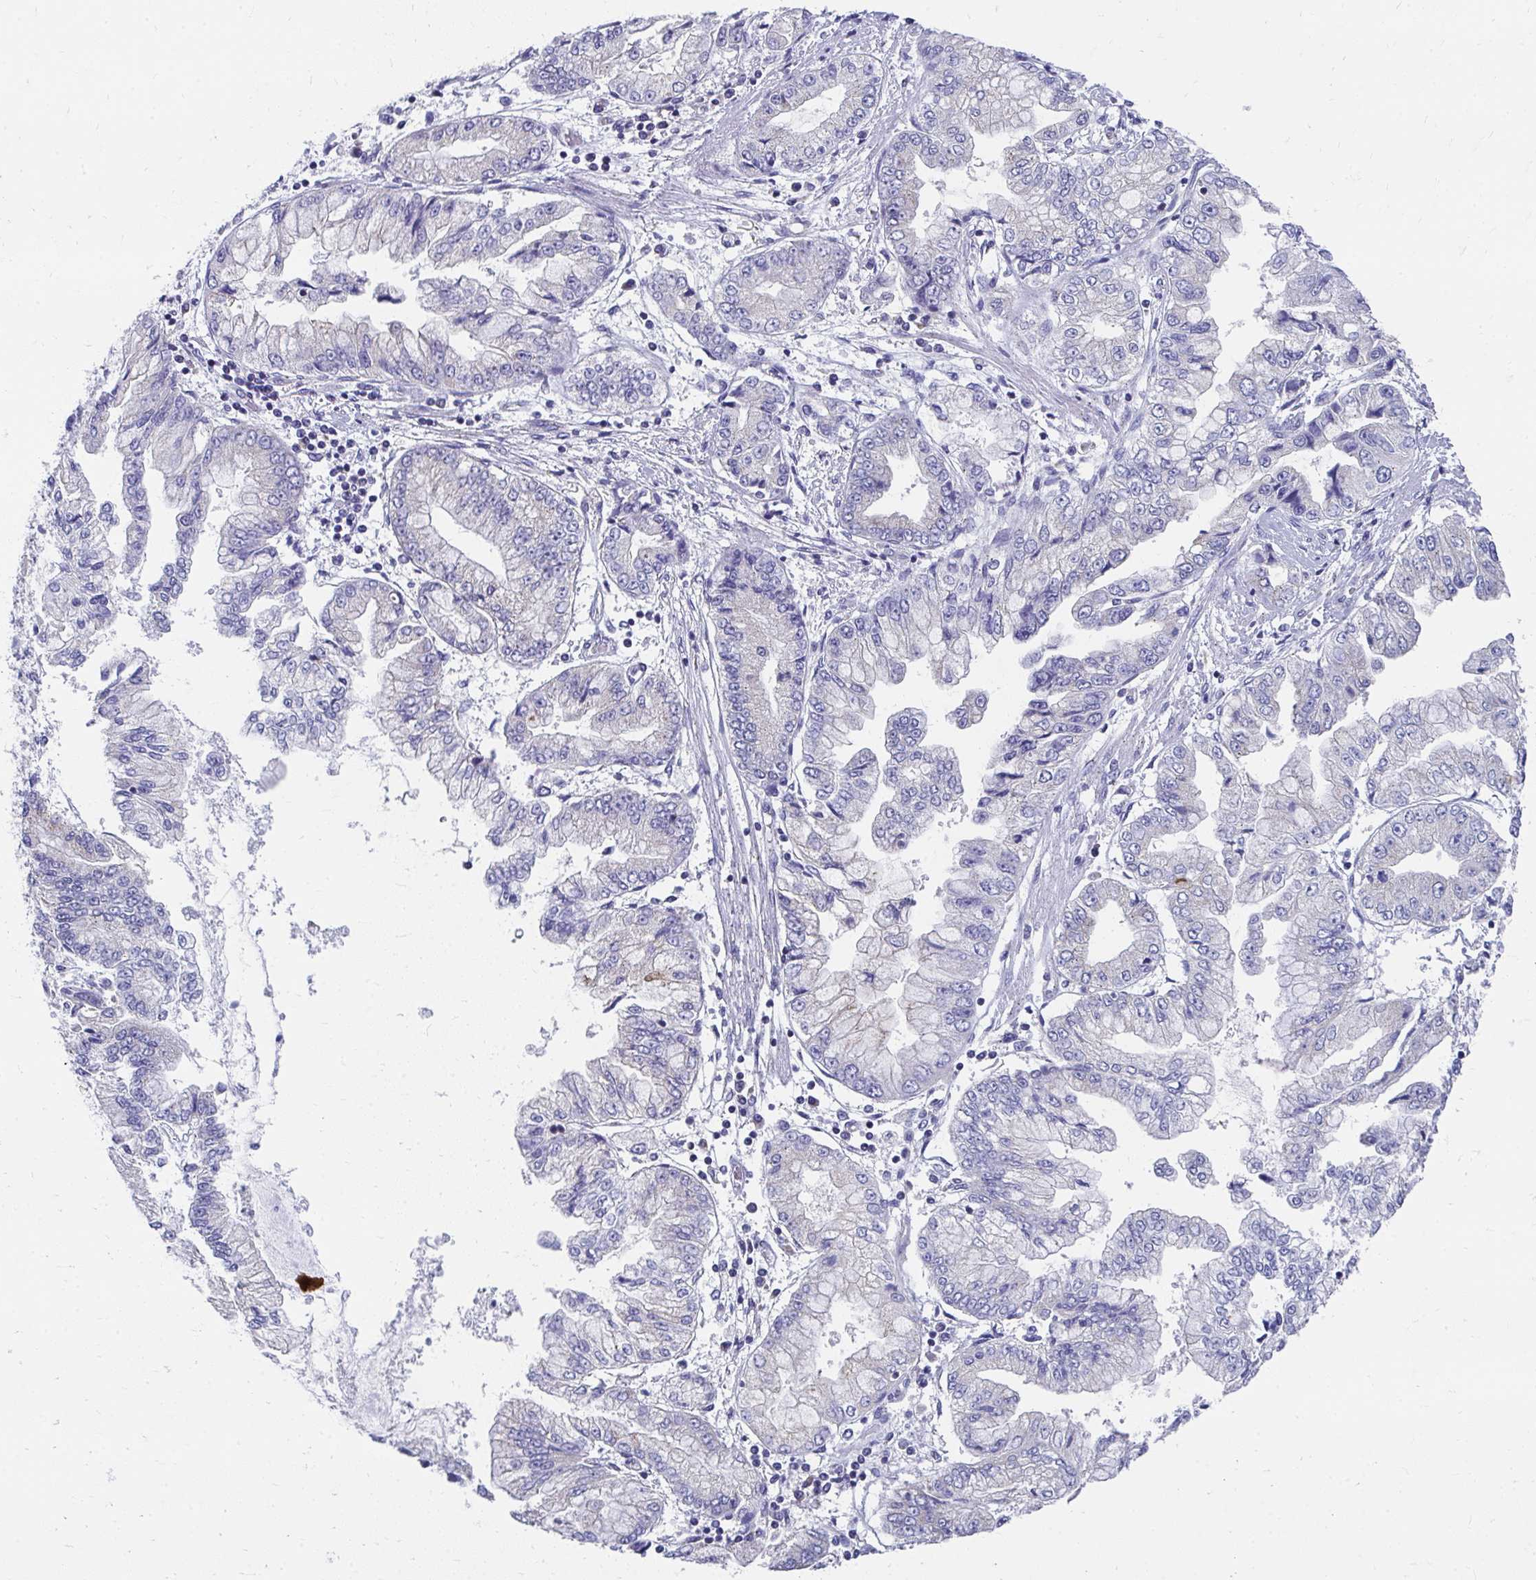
{"staining": {"intensity": "negative", "quantity": "none", "location": "none"}, "tissue": "stomach cancer", "cell_type": "Tumor cells", "image_type": "cancer", "snomed": [{"axis": "morphology", "description": "Adenocarcinoma, NOS"}, {"axis": "topography", "description": "Stomach, upper"}], "caption": "Adenocarcinoma (stomach) was stained to show a protein in brown. There is no significant positivity in tumor cells. (Stains: DAB immunohistochemistry with hematoxylin counter stain, Microscopy: brightfield microscopy at high magnification).", "gene": "TMPRSS2", "patient": {"sex": "female", "age": 74}}